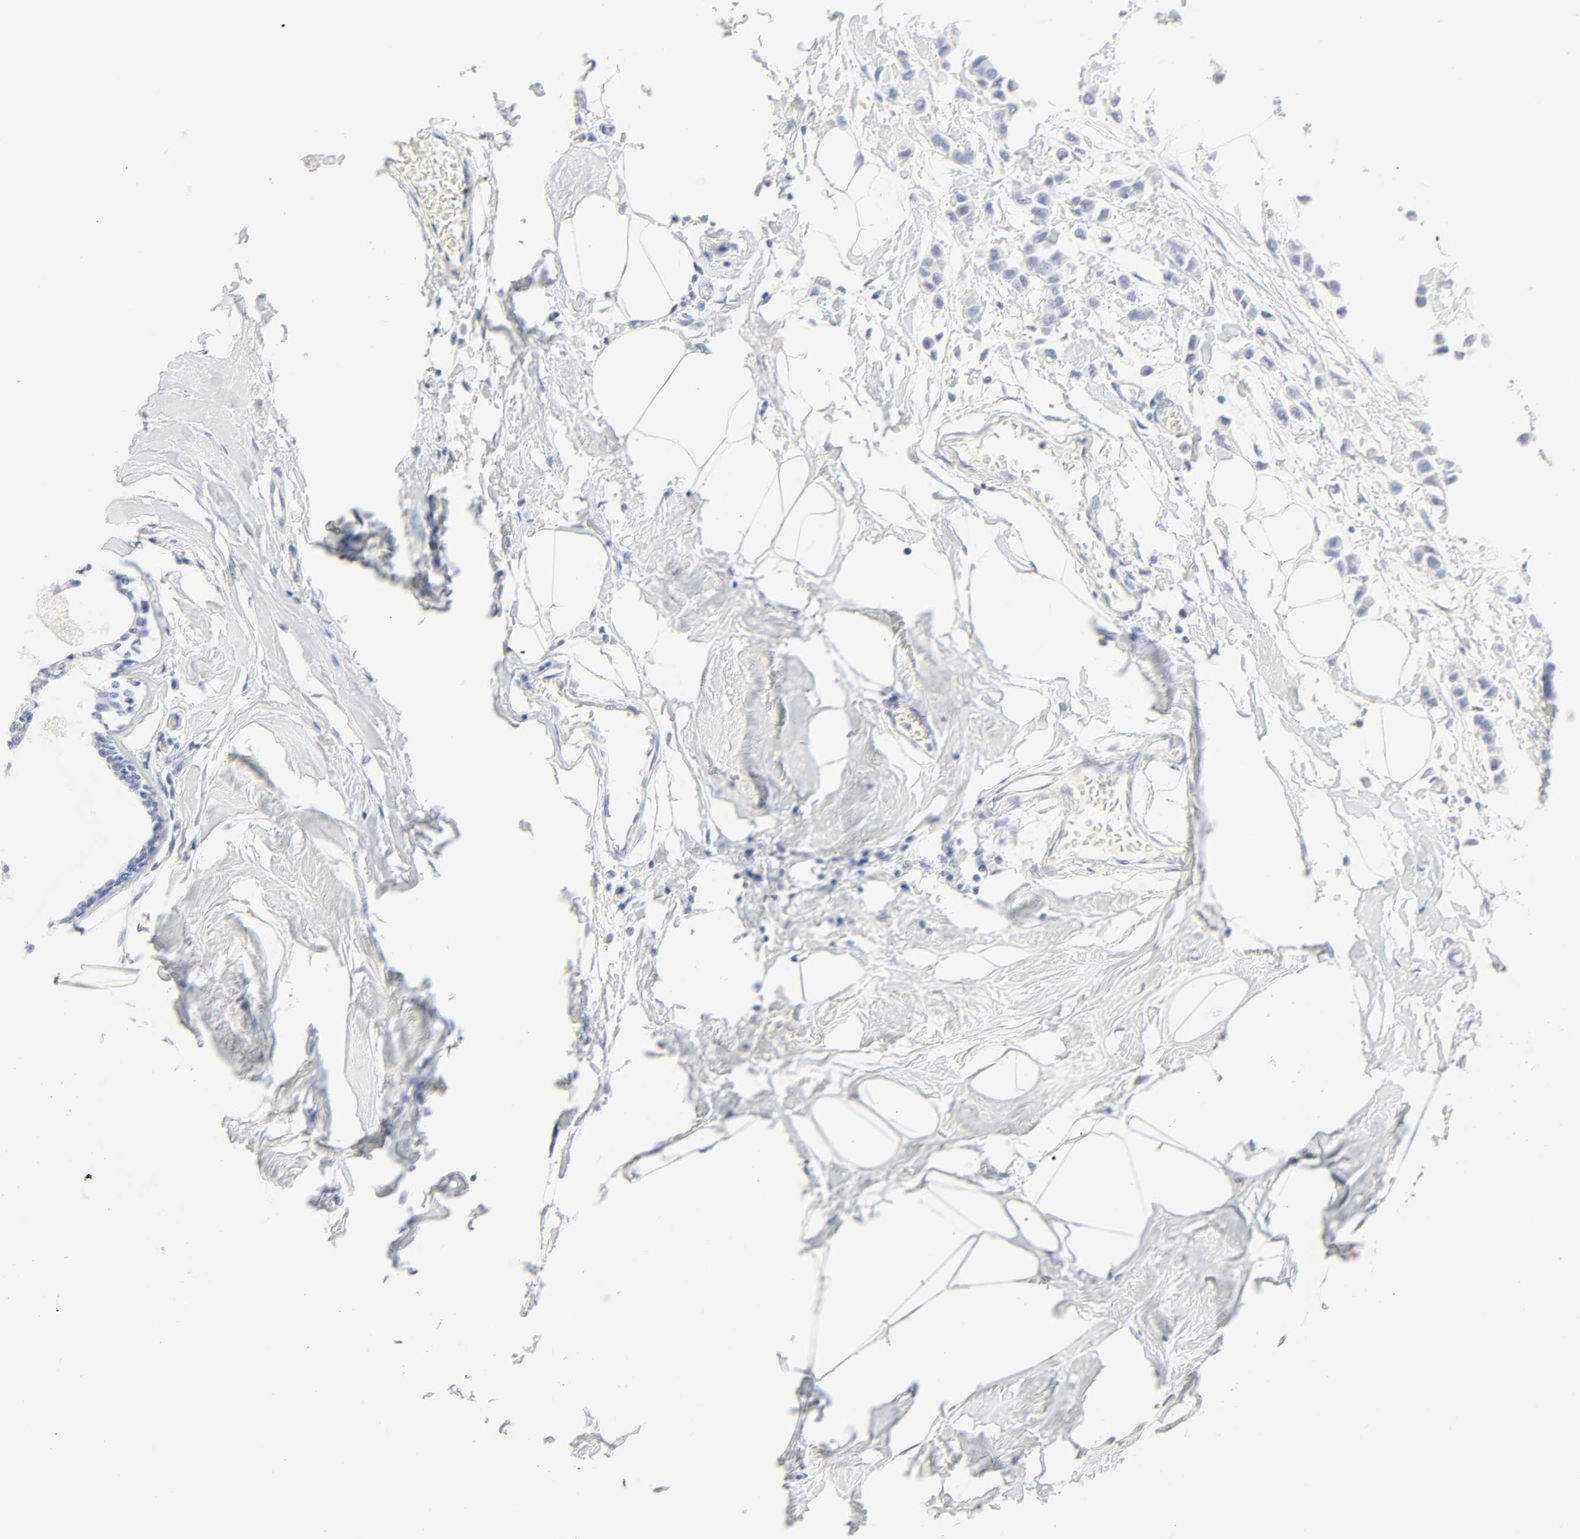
{"staining": {"intensity": "negative", "quantity": "none", "location": "none"}, "tissue": "breast cancer", "cell_type": "Tumor cells", "image_type": "cancer", "snomed": [{"axis": "morphology", "description": "Lobular carcinoma"}, {"axis": "topography", "description": "Breast"}], "caption": "Histopathology image shows no significant protein positivity in tumor cells of breast cancer.", "gene": "SLCO1B3", "patient": {"sex": "female", "age": 51}}